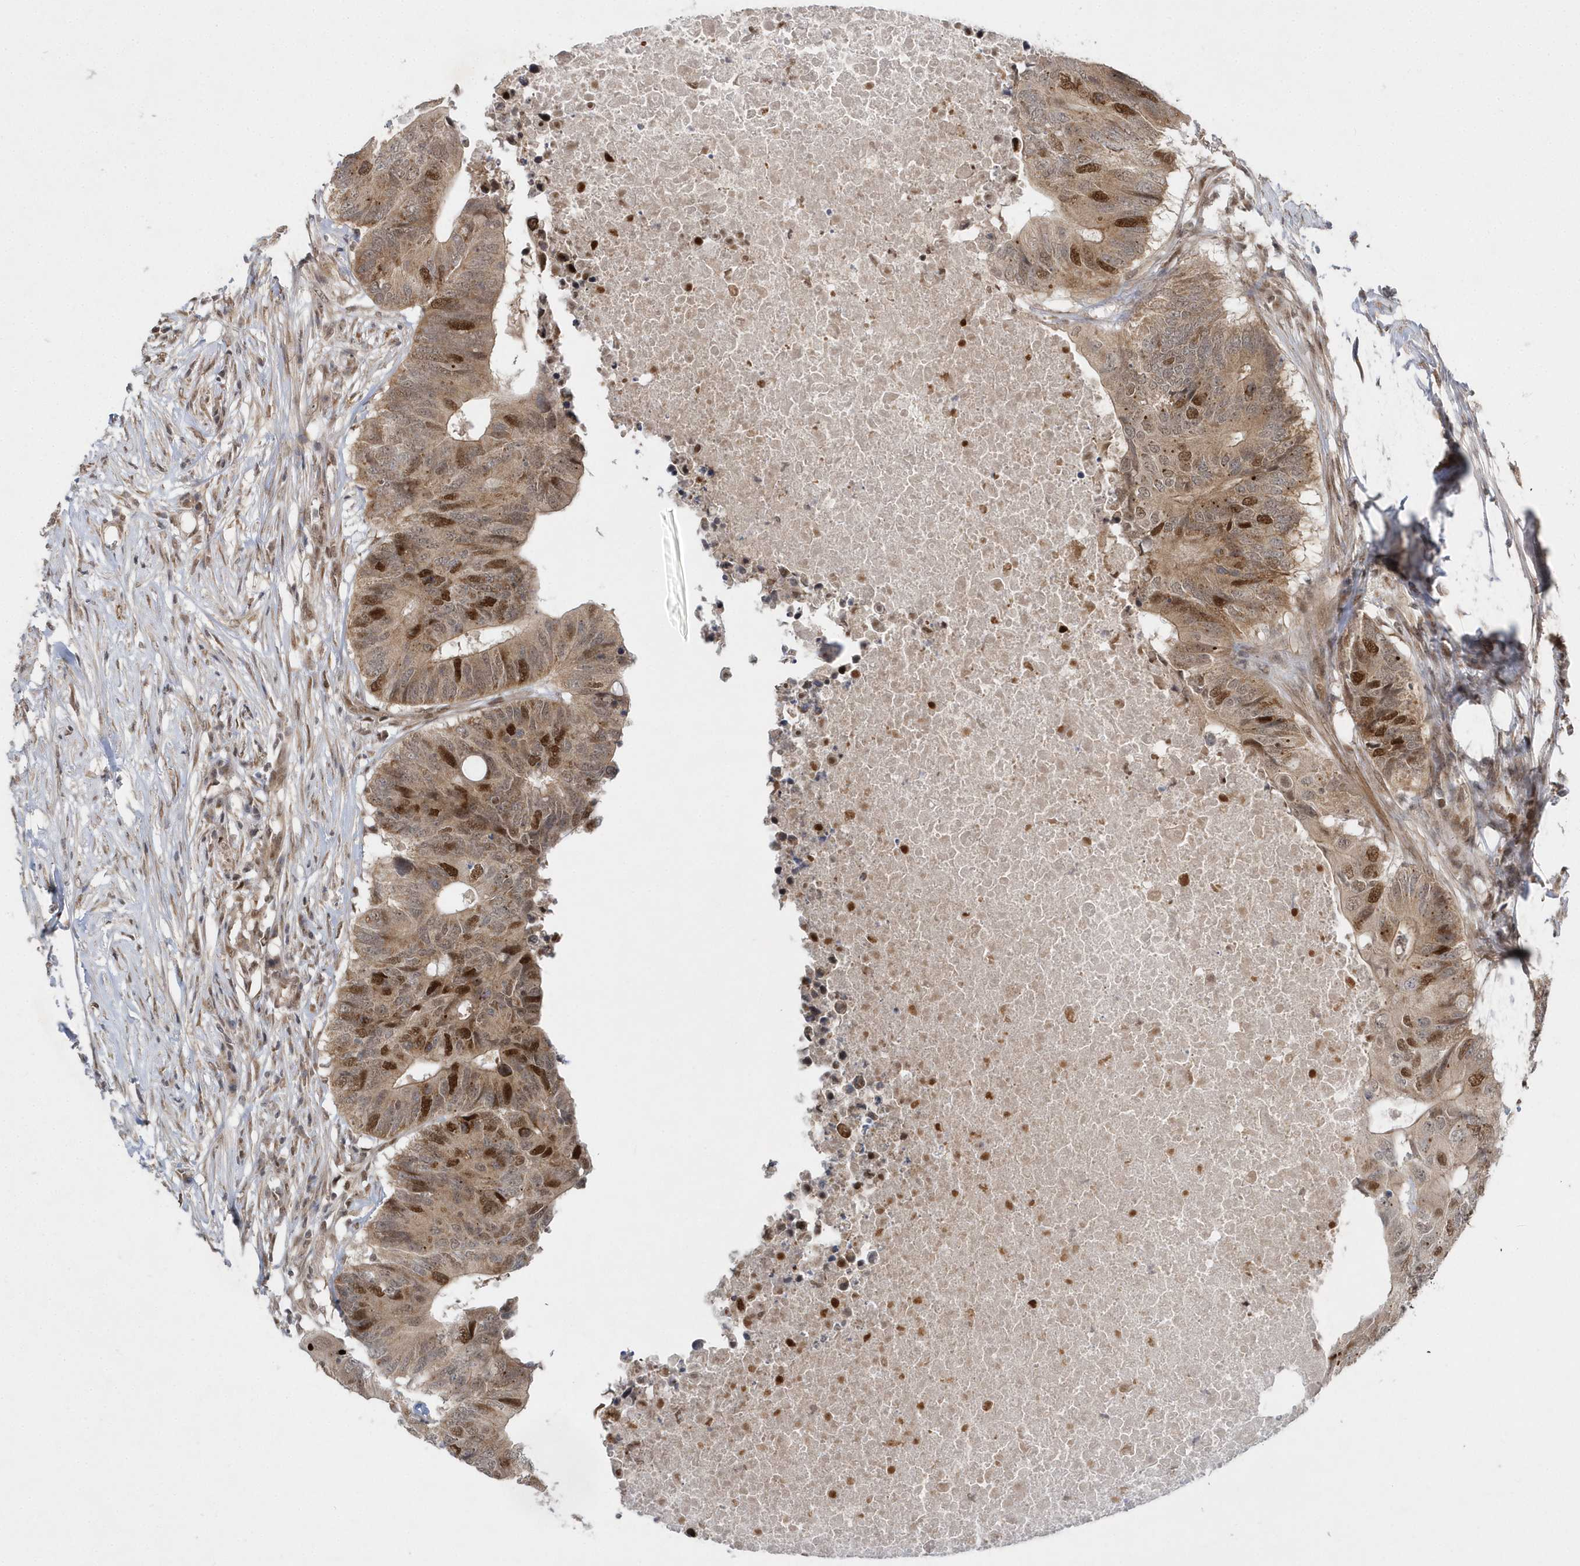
{"staining": {"intensity": "strong", "quantity": "25%-75%", "location": "cytoplasmic/membranous,nuclear"}, "tissue": "colorectal cancer", "cell_type": "Tumor cells", "image_type": "cancer", "snomed": [{"axis": "morphology", "description": "Adenocarcinoma, NOS"}, {"axis": "topography", "description": "Colon"}], "caption": "Protein staining by immunohistochemistry (IHC) exhibits strong cytoplasmic/membranous and nuclear expression in about 25%-75% of tumor cells in adenocarcinoma (colorectal).", "gene": "MXI1", "patient": {"sex": "male", "age": 71}}